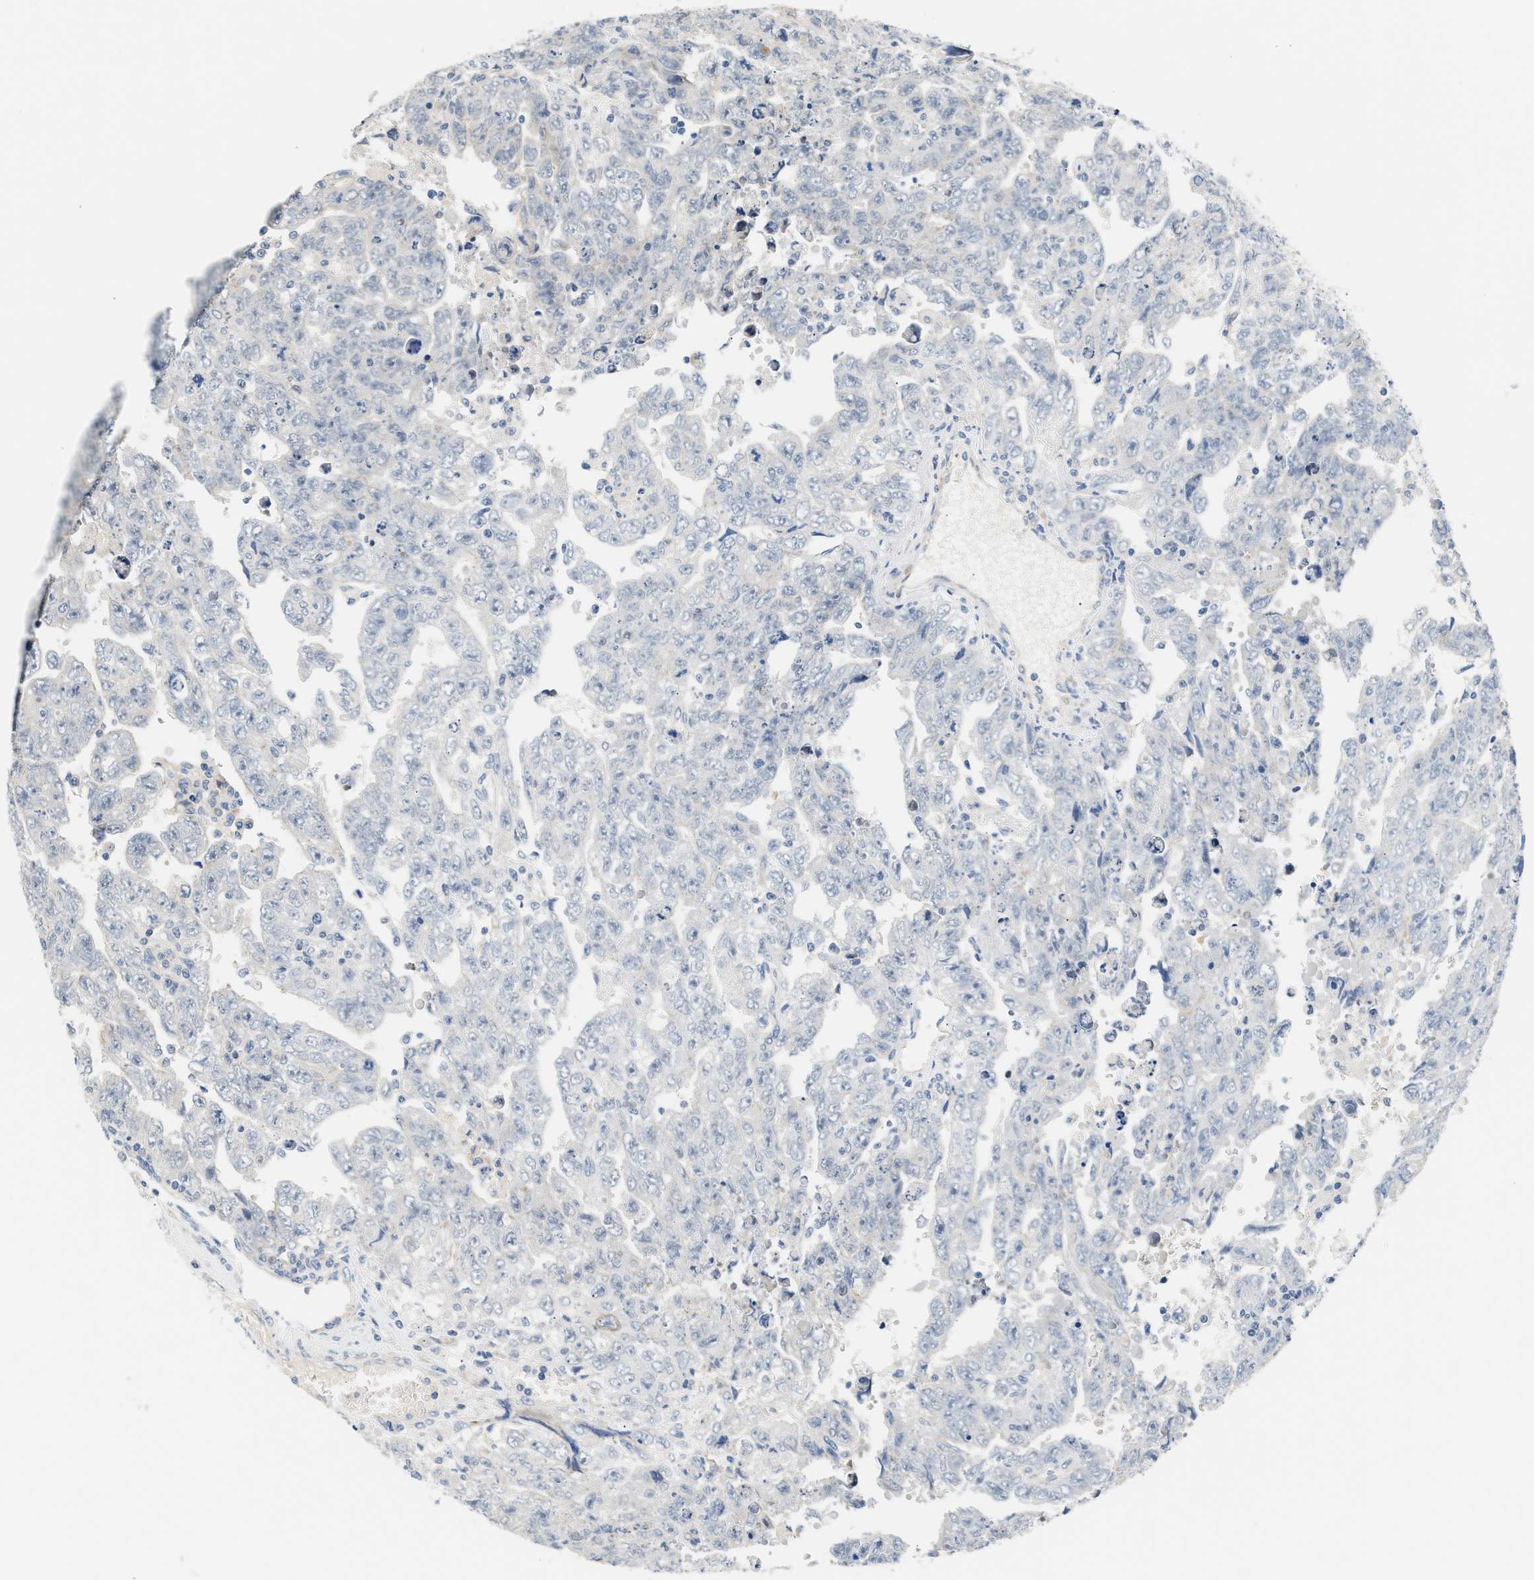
{"staining": {"intensity": "moderate", "quantity": "25%-75%", "location": "cytoplasmic/membranous"}, "tissue": "testis cancer", "cell_type": "Tumor cells", "image_type": "cancer", "snomed": [{"axis": "morphology", "description": "Carcinoma, Embryonal, NOS"}, {"axis": "topography", "description": "Testis"}], "caption": "A brown stain highlights moderate cytoplasmic/membranous staining of a protein in testis cancer (embryonal carcinoma) tumor cells.", "gene": "TNIP2", "patient": {"sex": "male", "age": 28}}